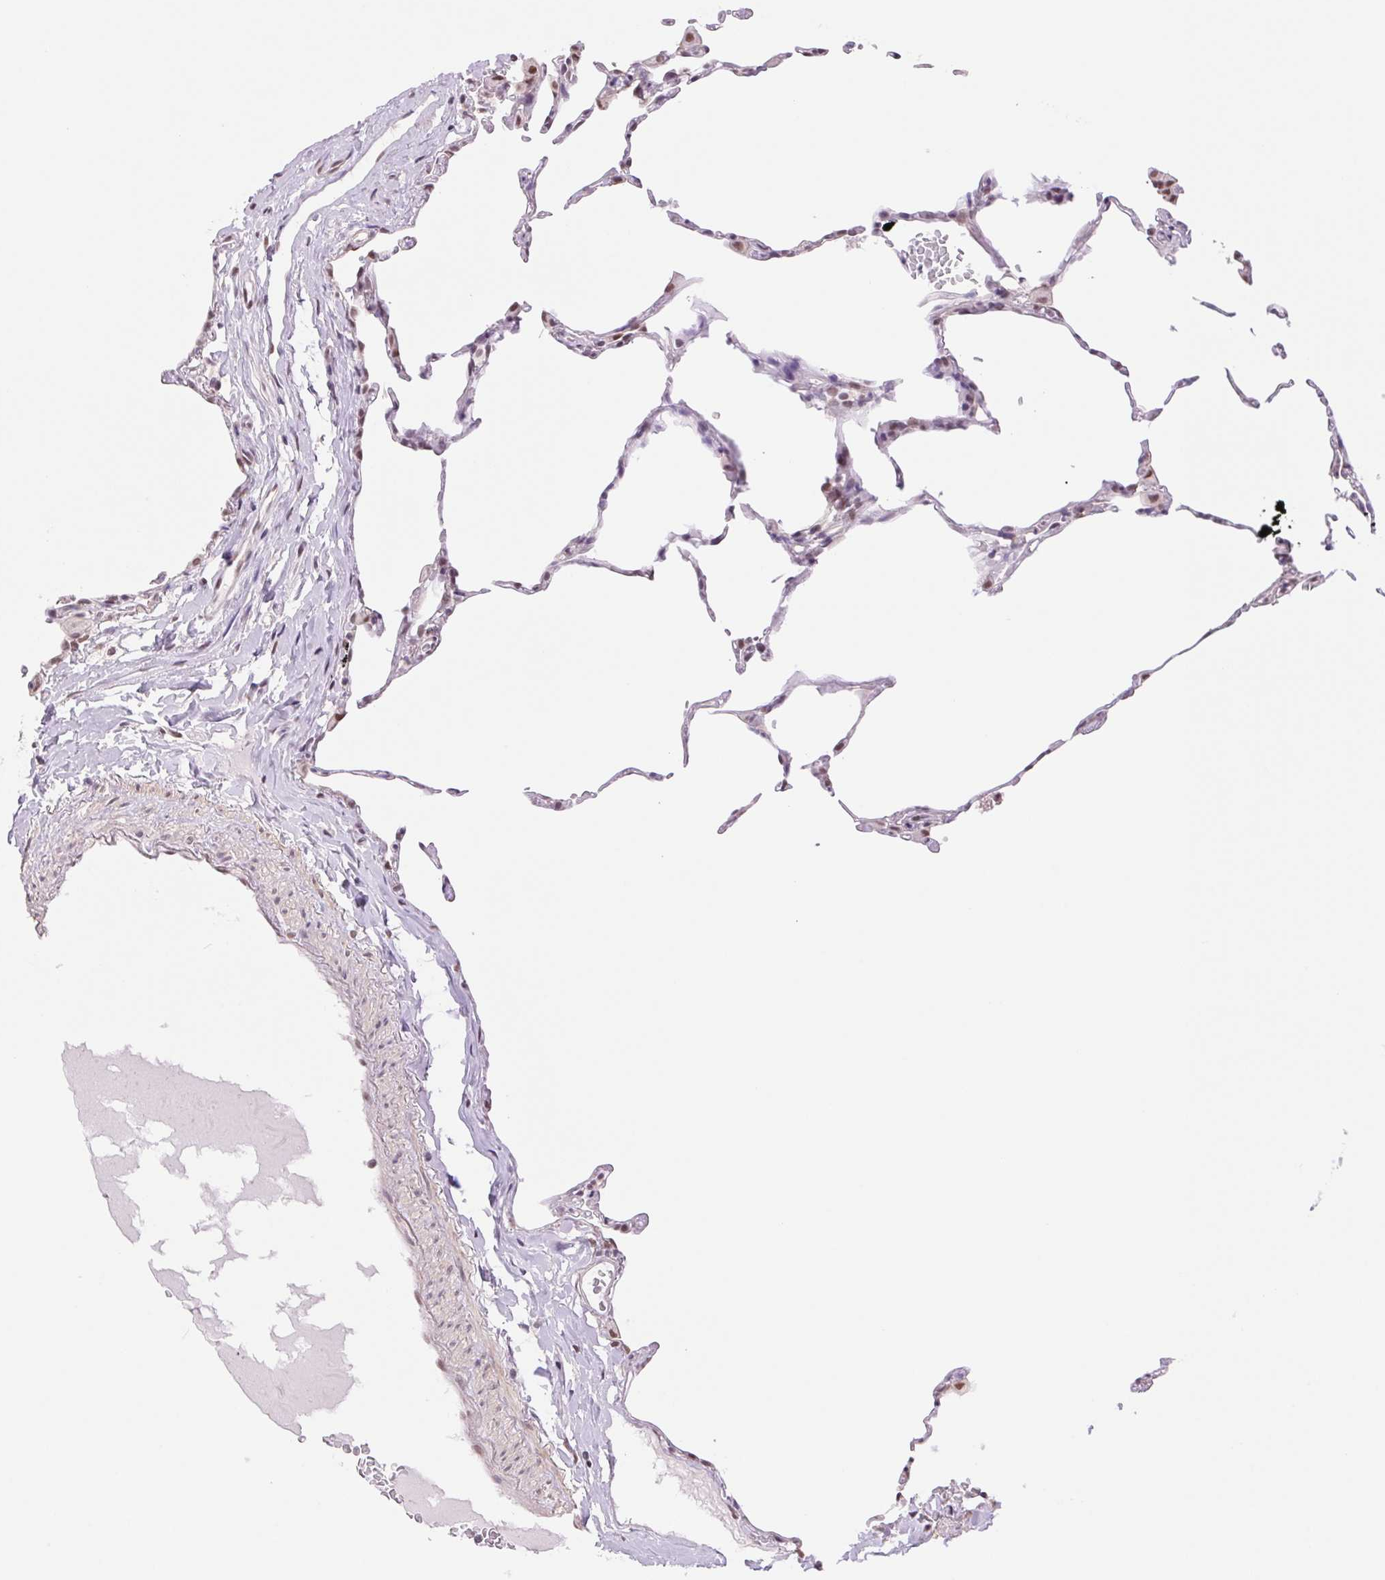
{"staining": {"intensity": "negative", "quantity": "none", "location": "none"}, "tissue": "lung", "cell_type": "Alveolar cells", "image_type": "normal", "snomed": [{"axis": "morphology", "description": "Normal tissue, NOS"}, {"axis": "topography", "description": "Lung"}], "caption": "A photomicrograph of human lung is negative for staining in alveolar cells. Nuclei are stained in blue.", "gene": "RPRD1B", "patient": {"sex": "female", "age": 57}}